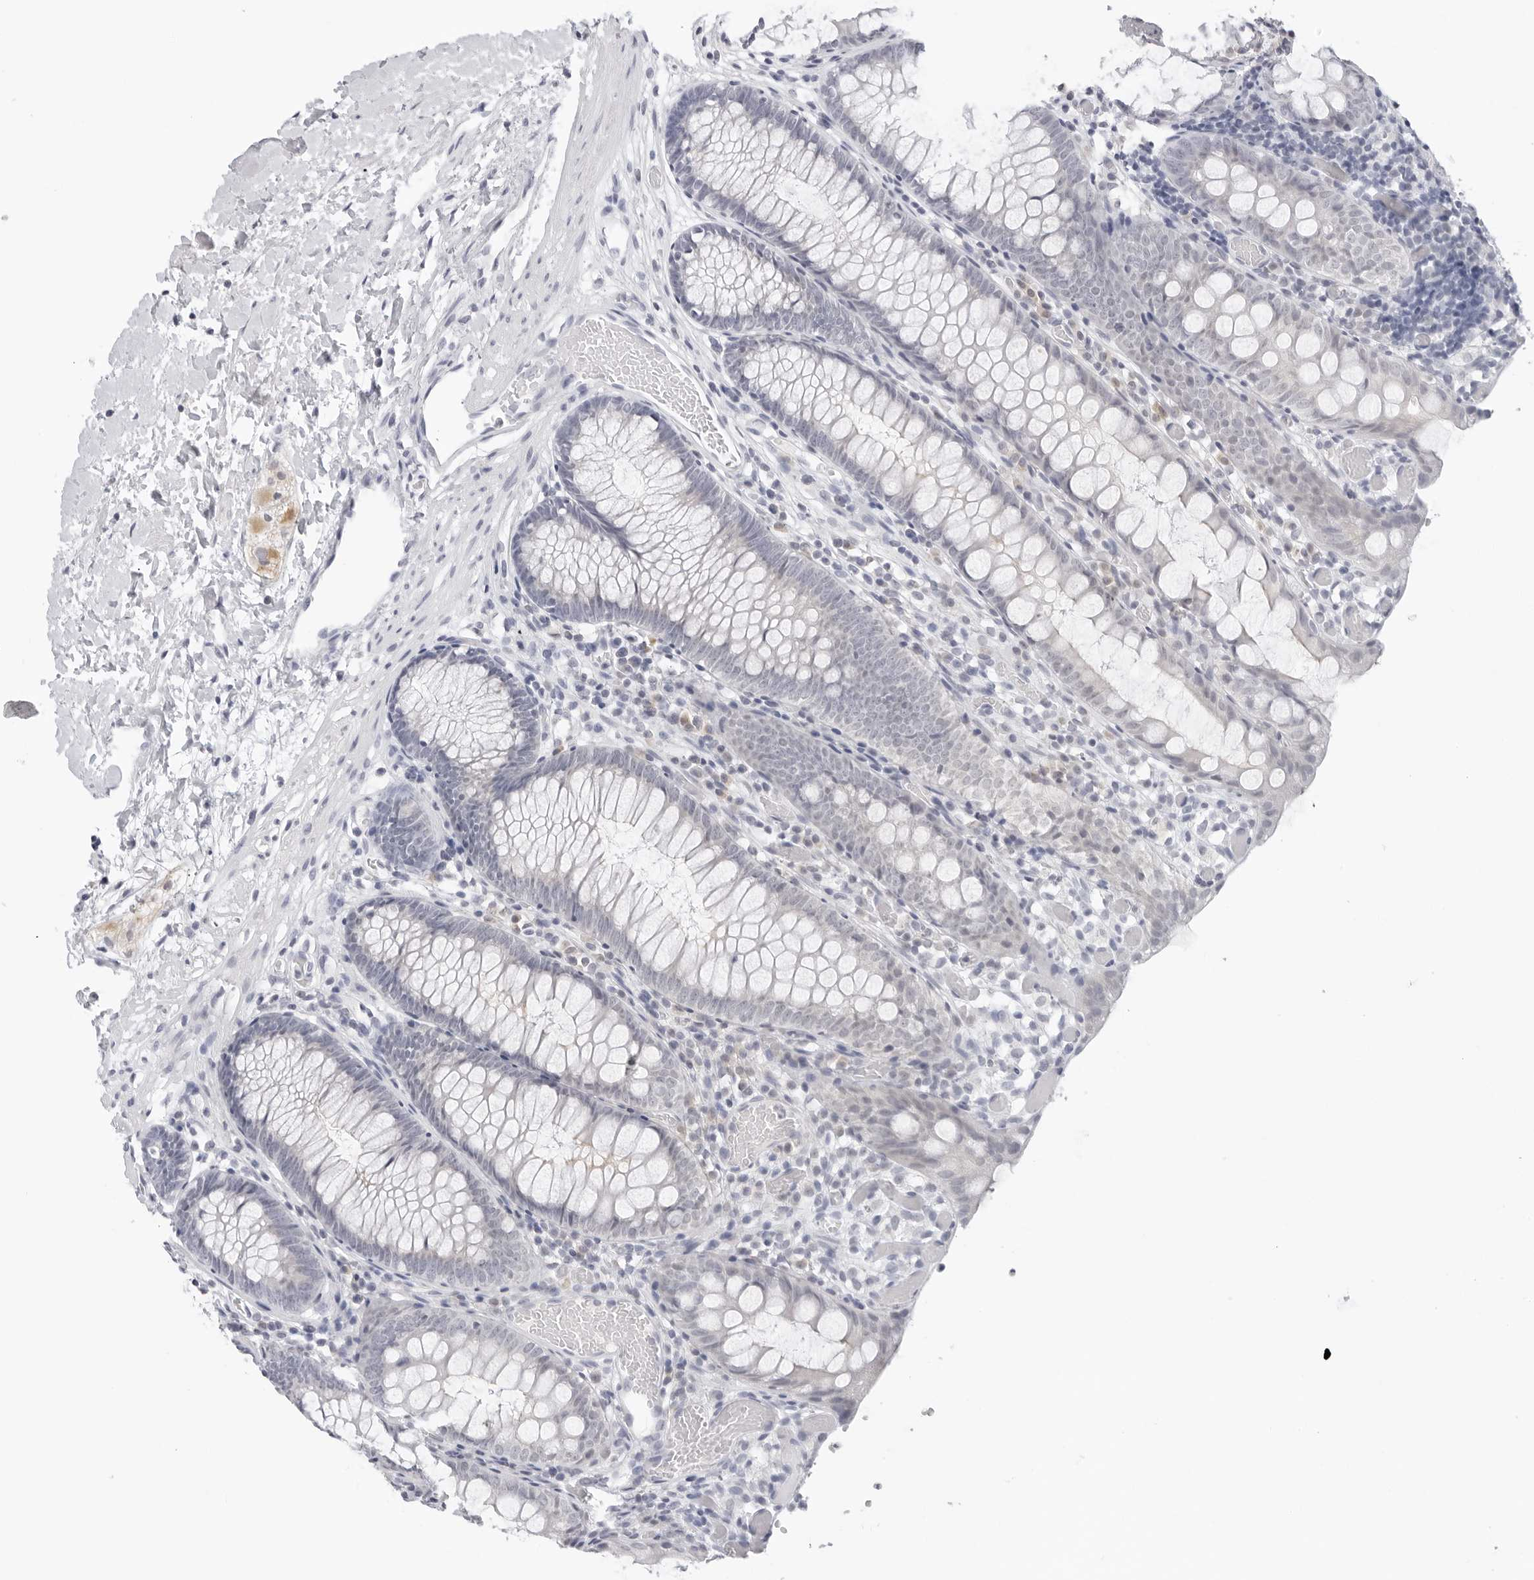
{"staining": {"intensity": "negative", "quantity": "none", "location": "none"}, "tissue": "colon", "cell_type": "Endothelial cells", "image_type": "normal", "snomed": [{"axis": "morphology", "description": "Normal tissue, NOS"}, {"axis": "topography", "description": "Colon"}], "caption": "A histopathology image of colon stained for a protein exhibits no brown staining in endothelial cells.", "gene": "EDN2", "patient": {"sex": "male", "age": 14}}